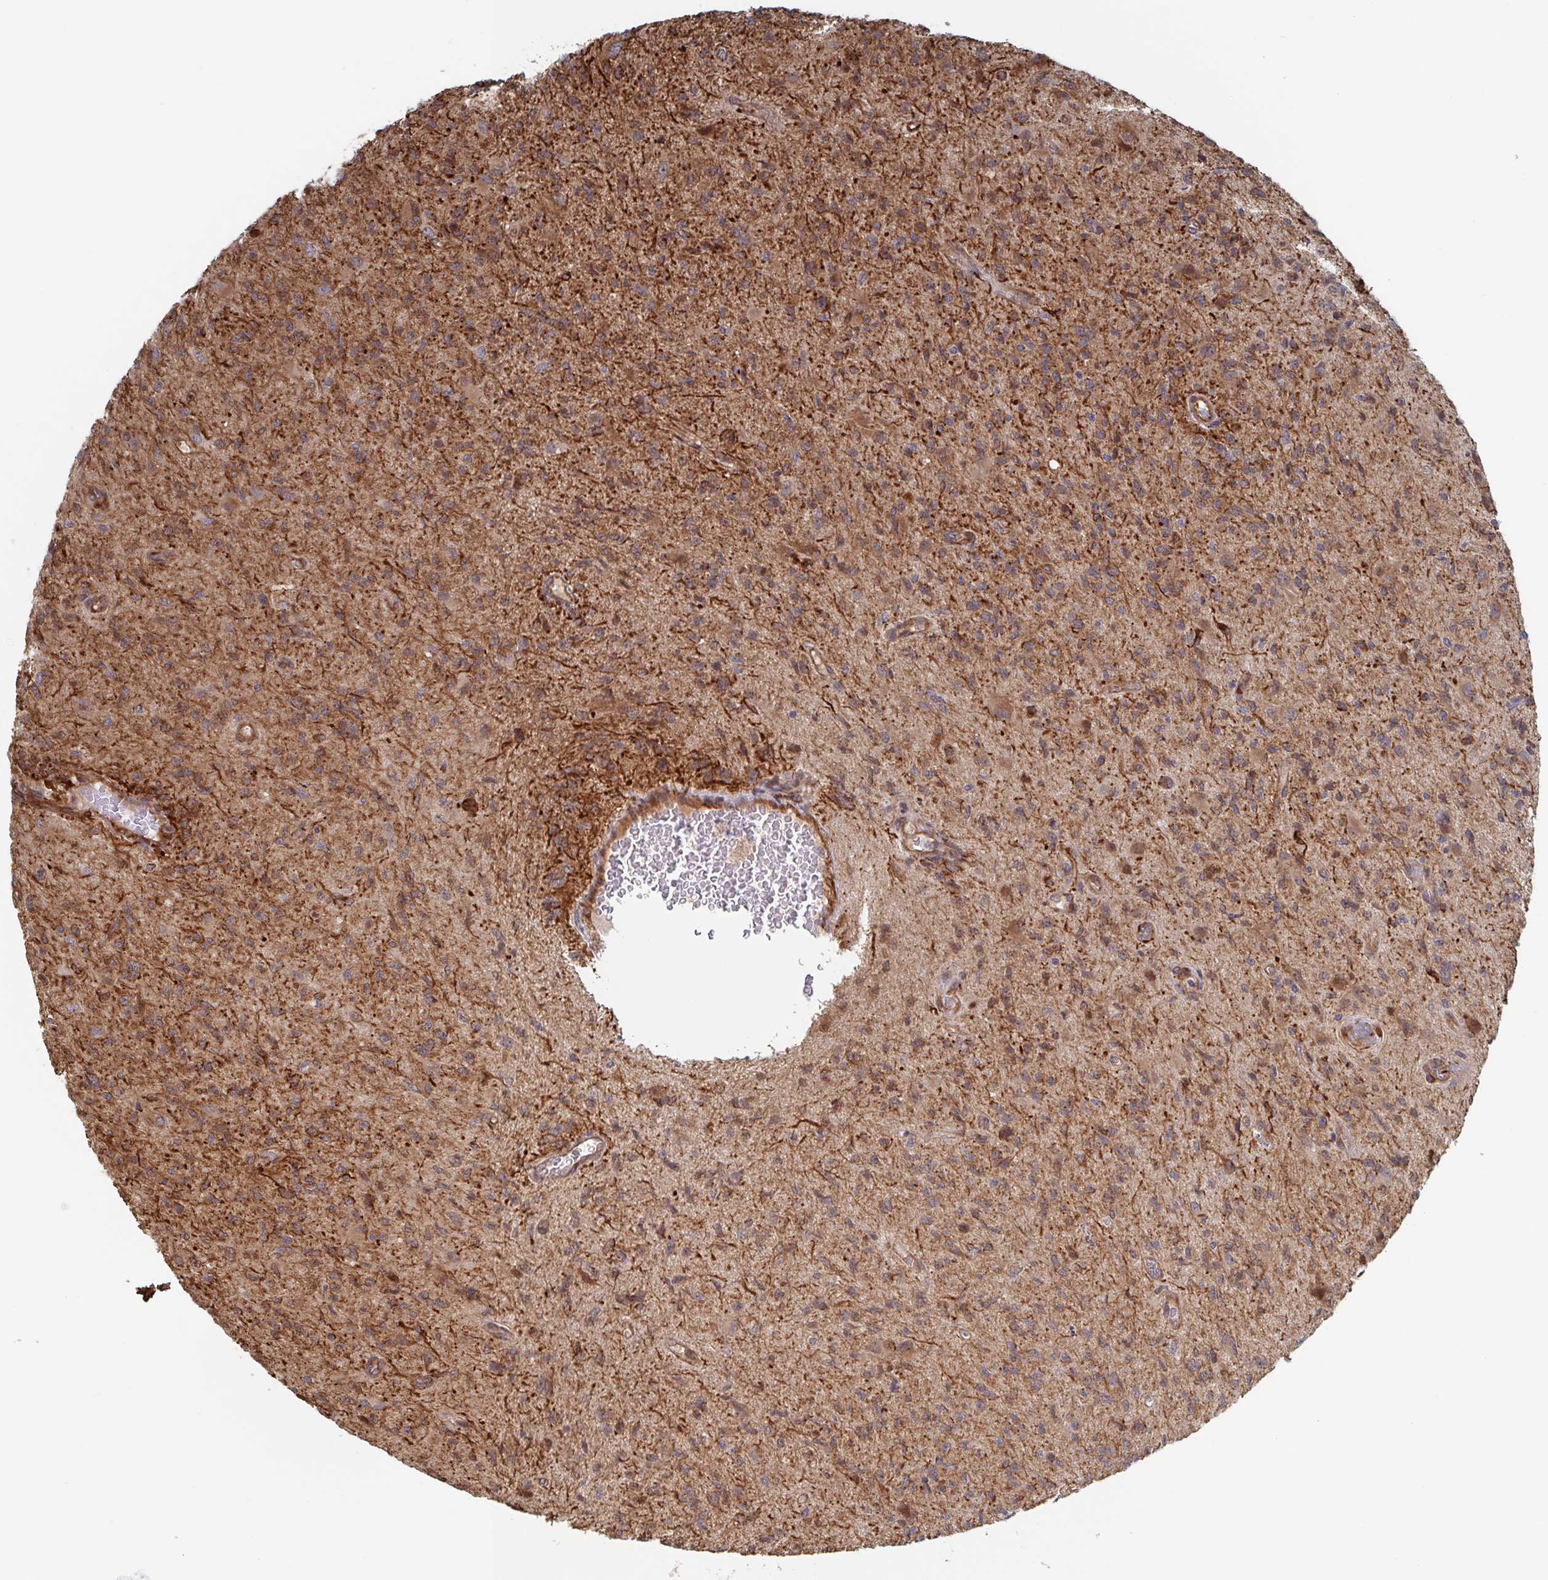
{"staining": {"intensity": "weak", "quantity": "25%-75%", "location": "cytoplasmic/membranous"}, "tissue": "glioma", "cell_type": "Tumor cells", "image_type": "cancer", "snomed": [{"axis": "morphology", "description": "Glioma, malignant, High grade"}, {"axis": "topography", "description": "Brain"}], "caption": "Weak cytoplasmic/membranous protein expression is appreciated in about 25%-75% of tumor cells in glioma. (IHC, brightfield microscopy, high magnification).", "gene": "DVL3", "patient": {"sex": "male", "age": 67}}